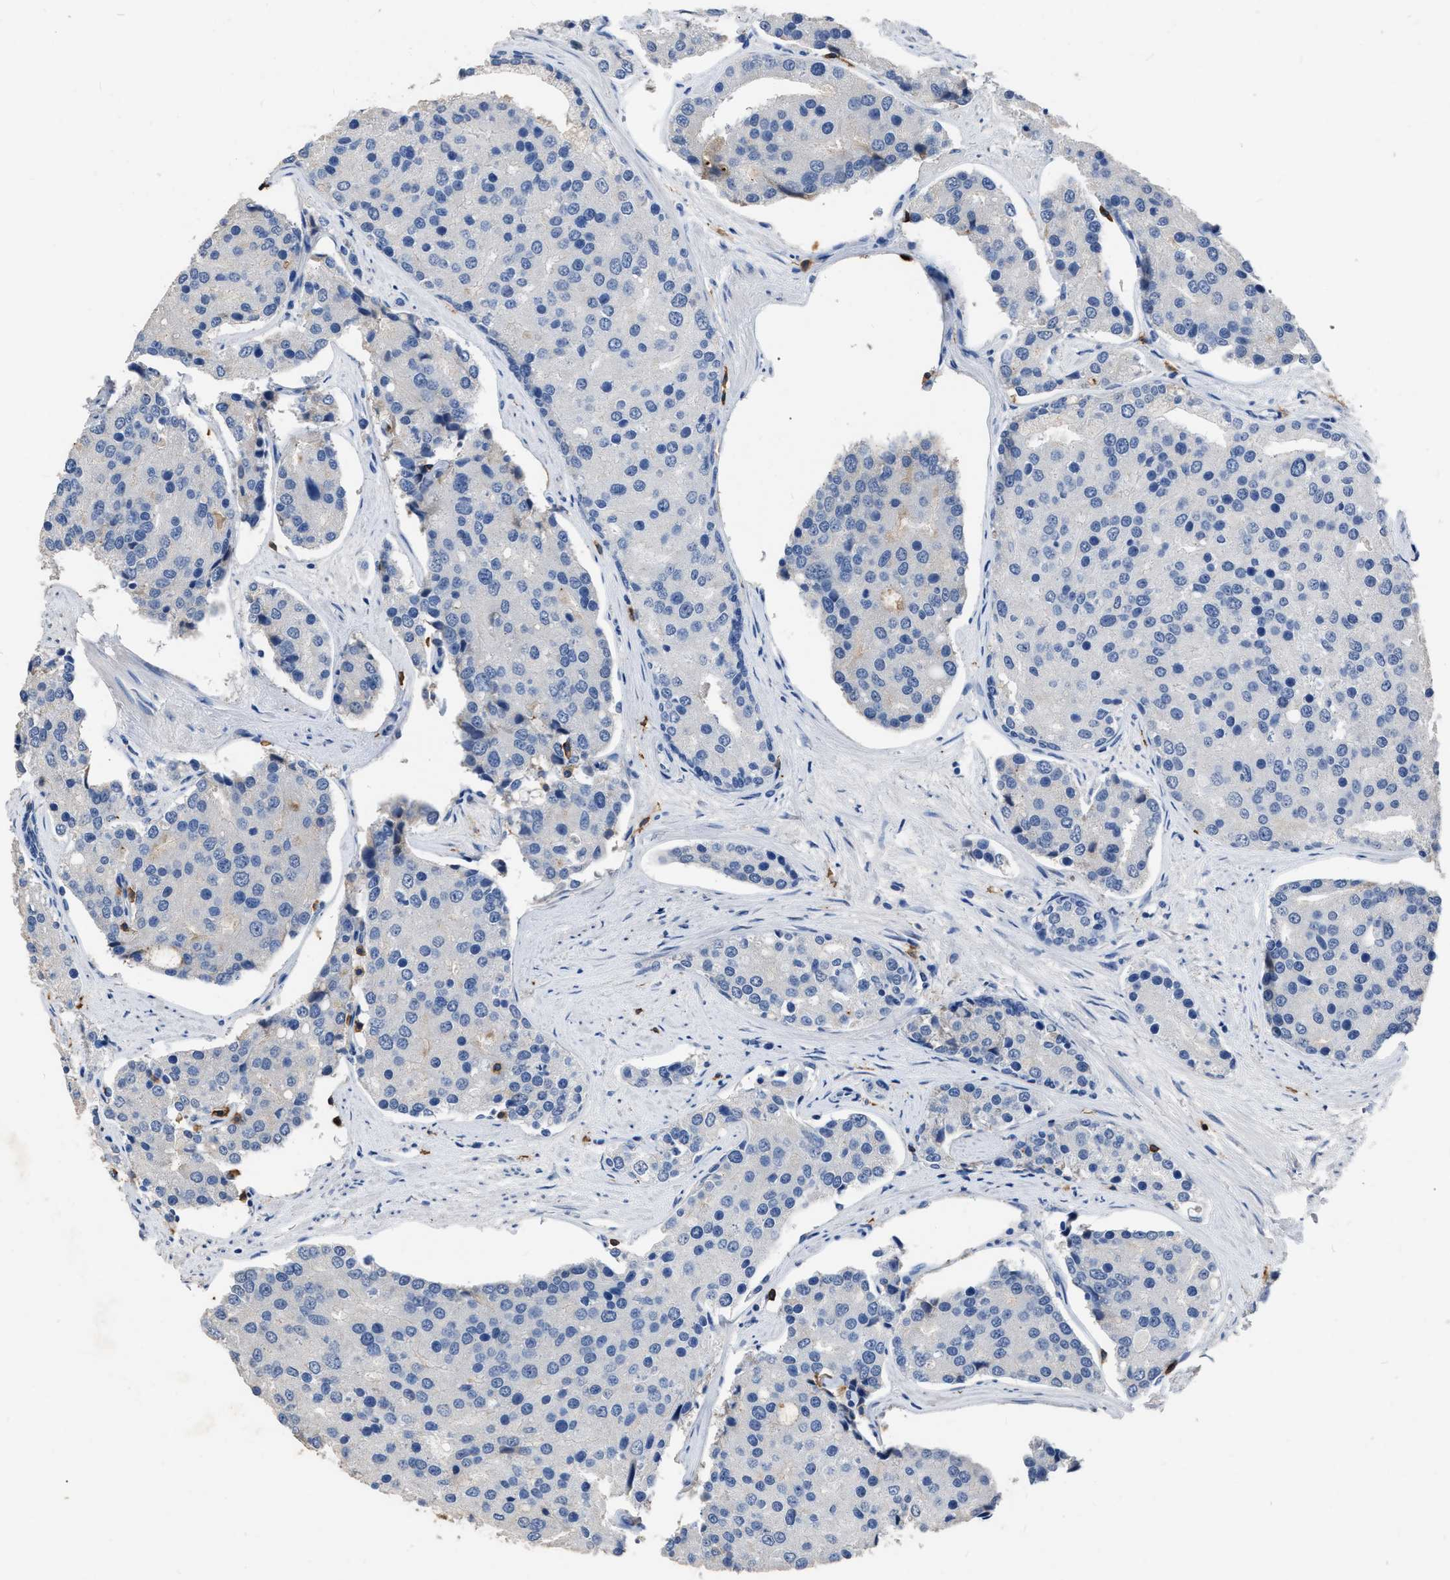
{"staining": {"intensity": "negative", "quantity": "none", "location": "none"}, "tissue": "prostate cancer", "cell_type": "Tumor cells", "image_type": "cancer", "snomed": [{"axis": "morphology", "description": "Adenocarcinoma, High grade"}, {"axis": "topography", "description": "Prostate"}], "caption": "IHC of human adenocarcinoma (high-grade) (prostate) shows no expression in tumor cells. The staining is performed using DAB brown chromogen with nuclei counter-stained in using hematoxylin.", "gene": "HABP2", "patient": {"sex": "male", "age": 50}}